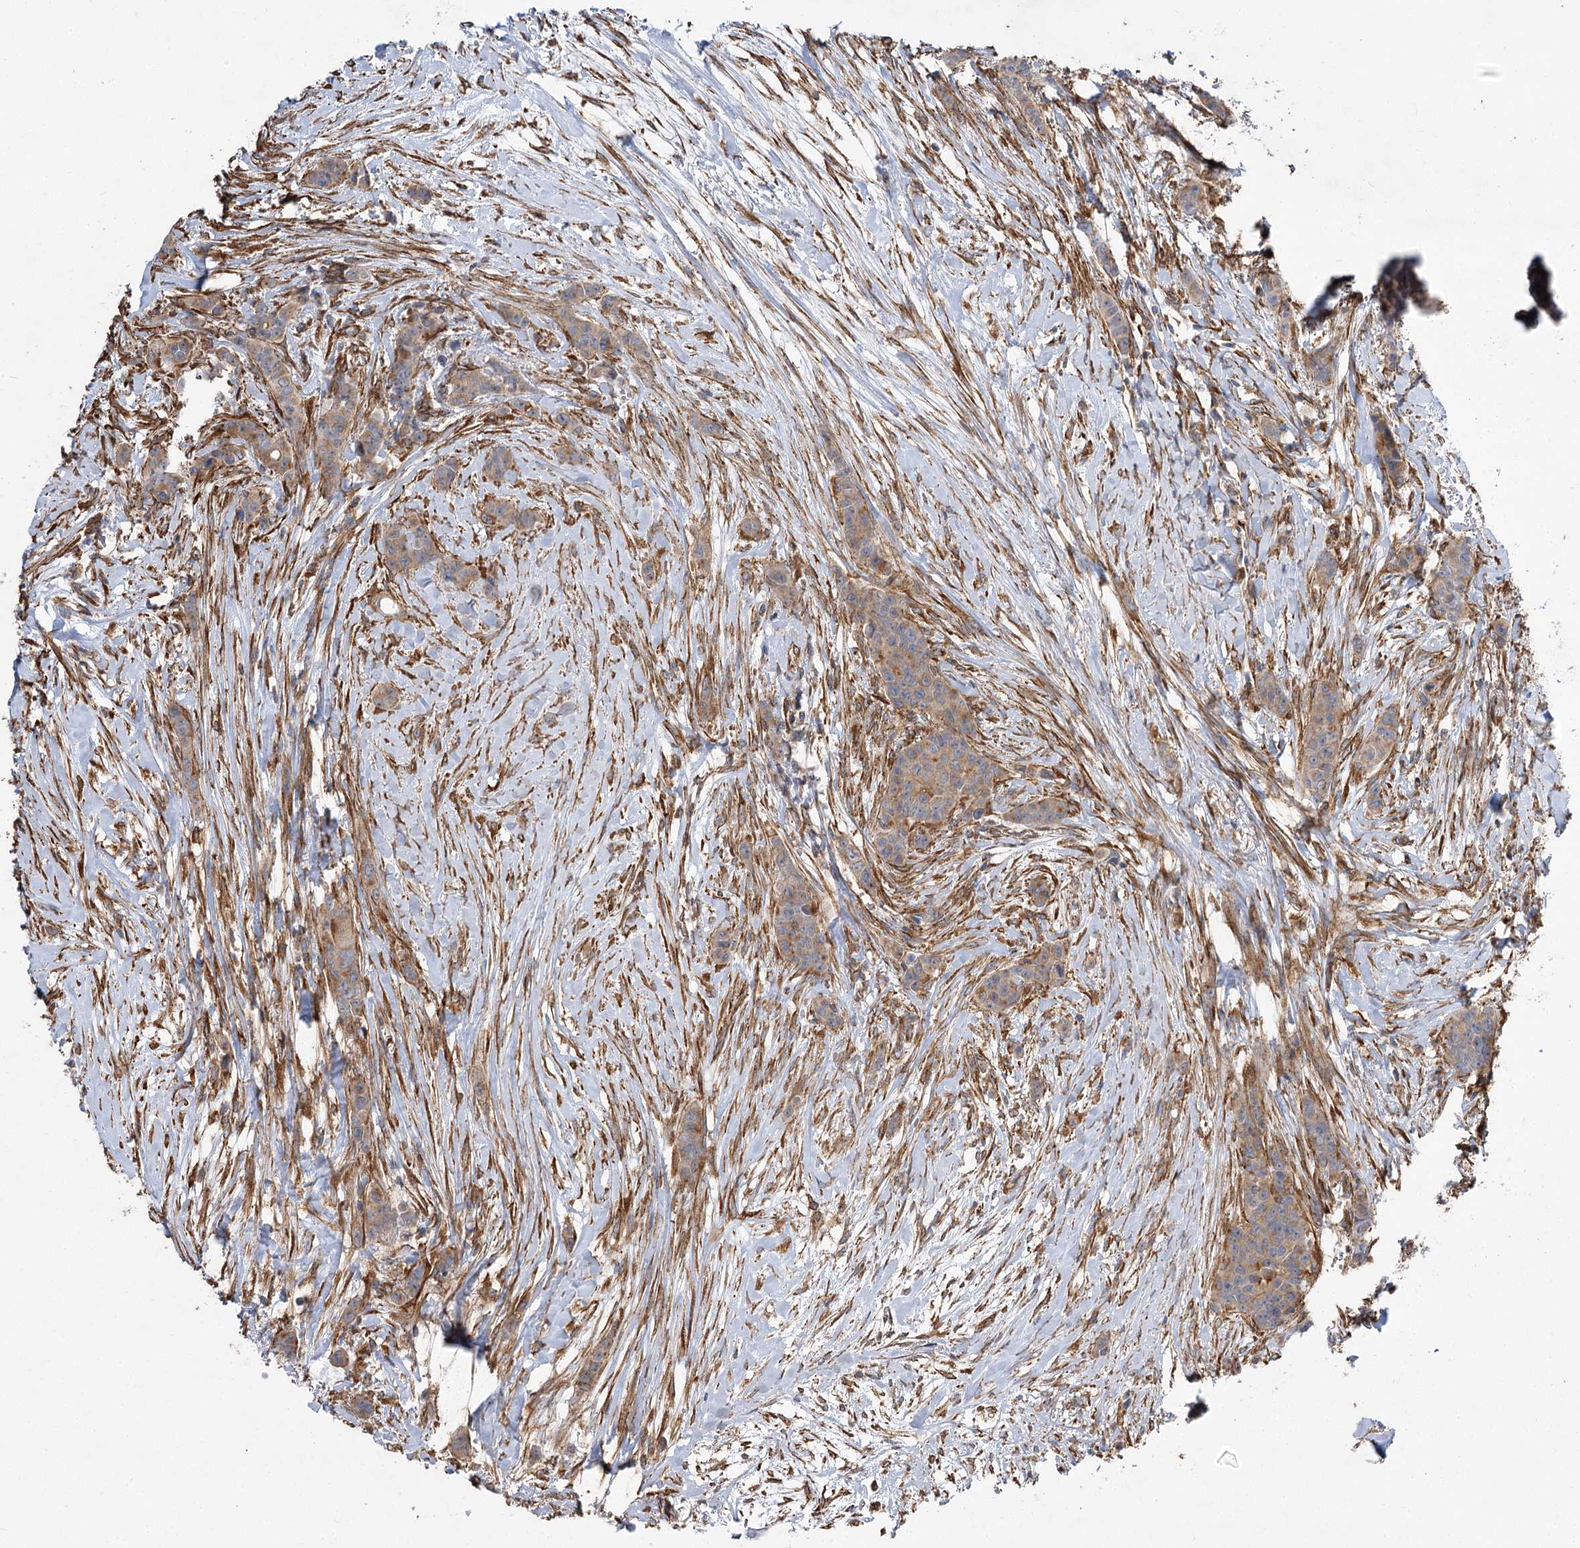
{"staining": {"intensity": "weak", "quantity": "25%-75%", "location": "cytoplasmic/membranous"}, "tissue": "breast cancer", "cell_type": "Tumor cells", "image_type": "cancer", "snomed": [{"axis": "morphology", "description": "Duct carcinoma"}, {"axis": "topography", "description": "Breast"}], "caption": "Protein staining by immunohistochemistry exhibits weak cytoplasmic/membranous expression in about 25%-75% of tumor cells in breast intraductal carcinoma.", "gene": "SH3BP5L", "patient": {"sex": "female", "age": 40}}